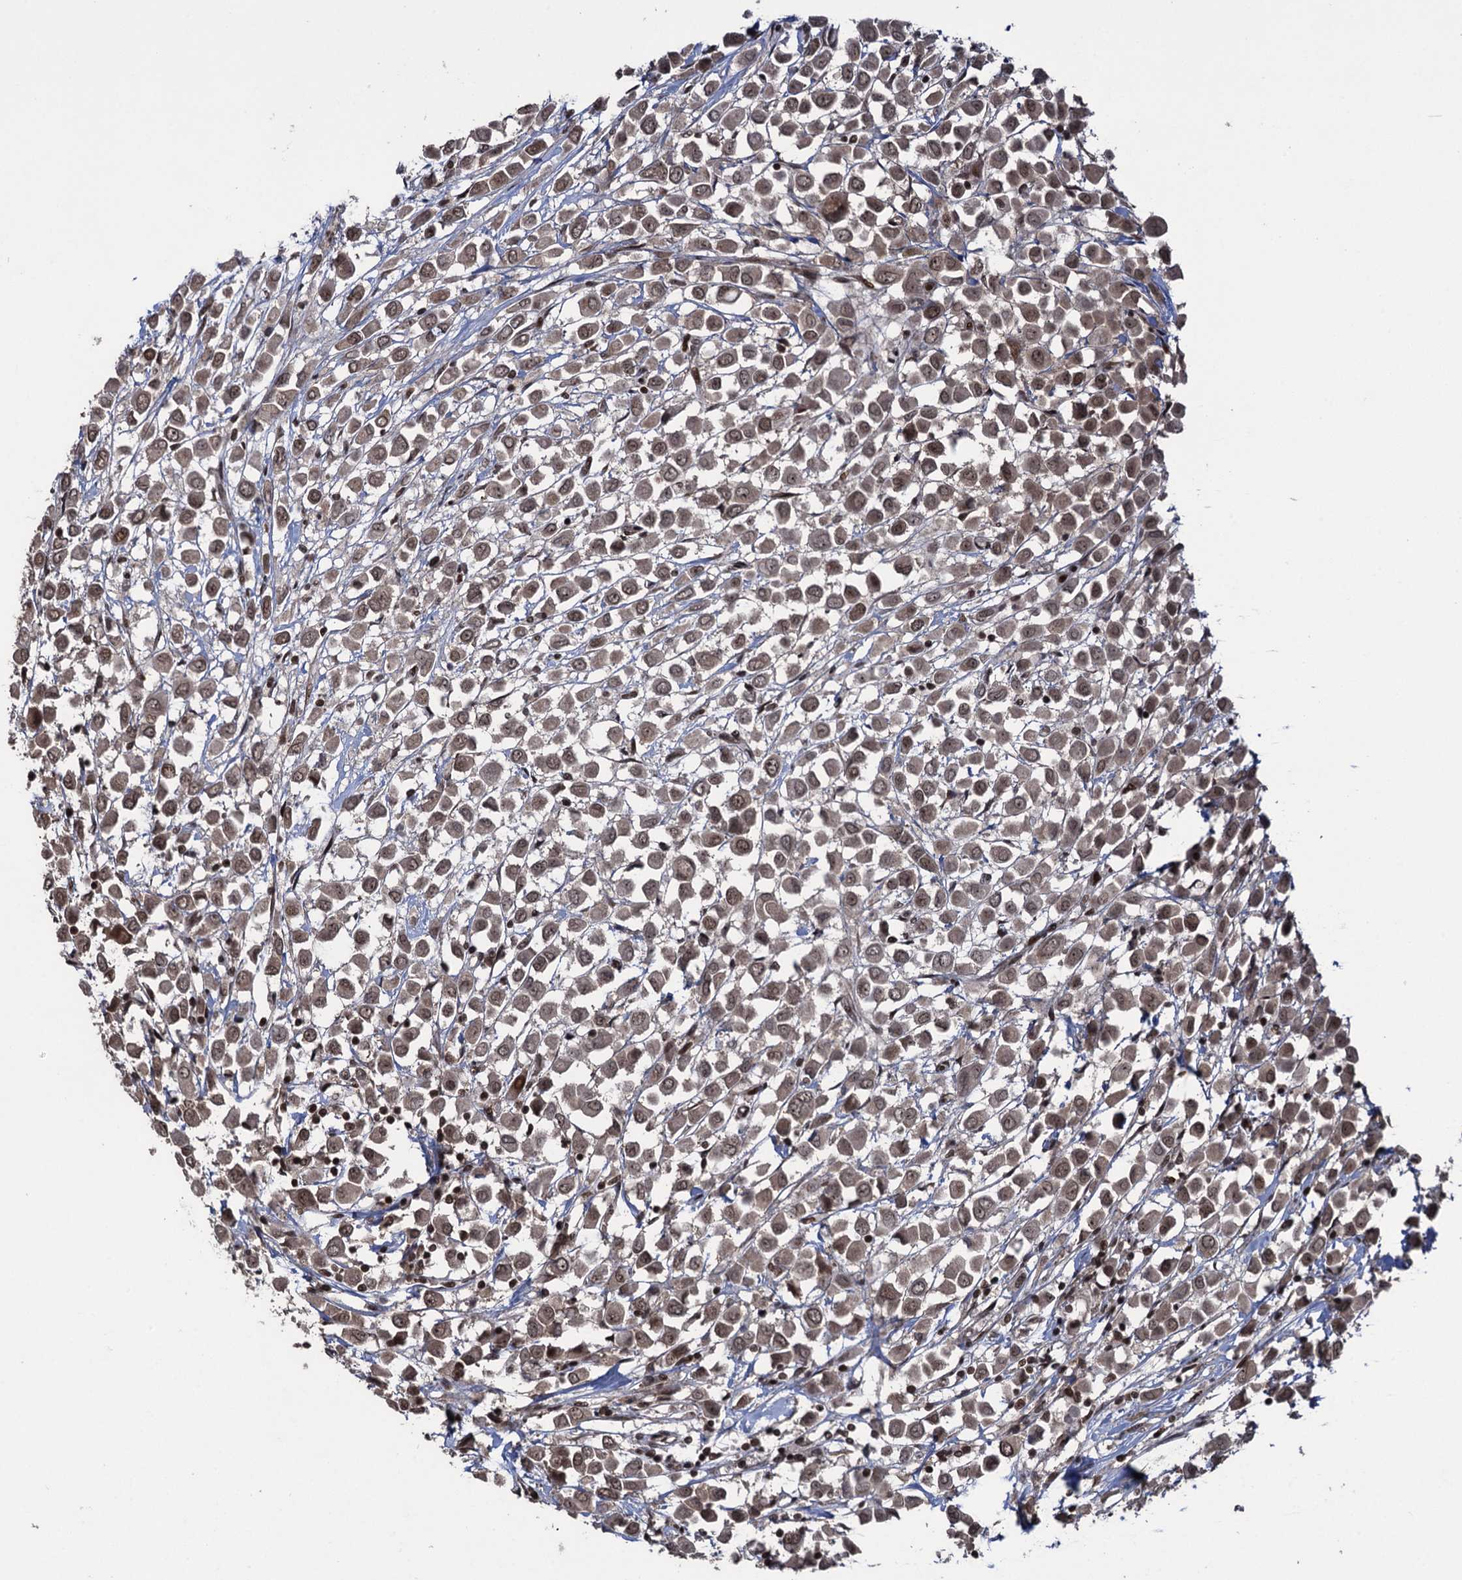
{"staining": {"intensity": "moderate", "quantity": ">75%", "location": "cytoplasmic/membranous,nuclear"}, "tissue": "breast cancer", "cell_type": "Tumor cells", "image_type": "cancer", "snomed": [{"axis": "morphology", "description": "Duct carcinoma"}, {"axis": "topography", "description": "Breast"}], "caption": "IHC (DAB (3,3'-diaminobenzidine)) staining of intraductal carcinoma (breast) displays moderate cytoplasmic/membranous and nuclear protein staining in about >75% of tumor cells.", "gene": "ZNF169", "patient": {"sex": "female", "age": 61}}